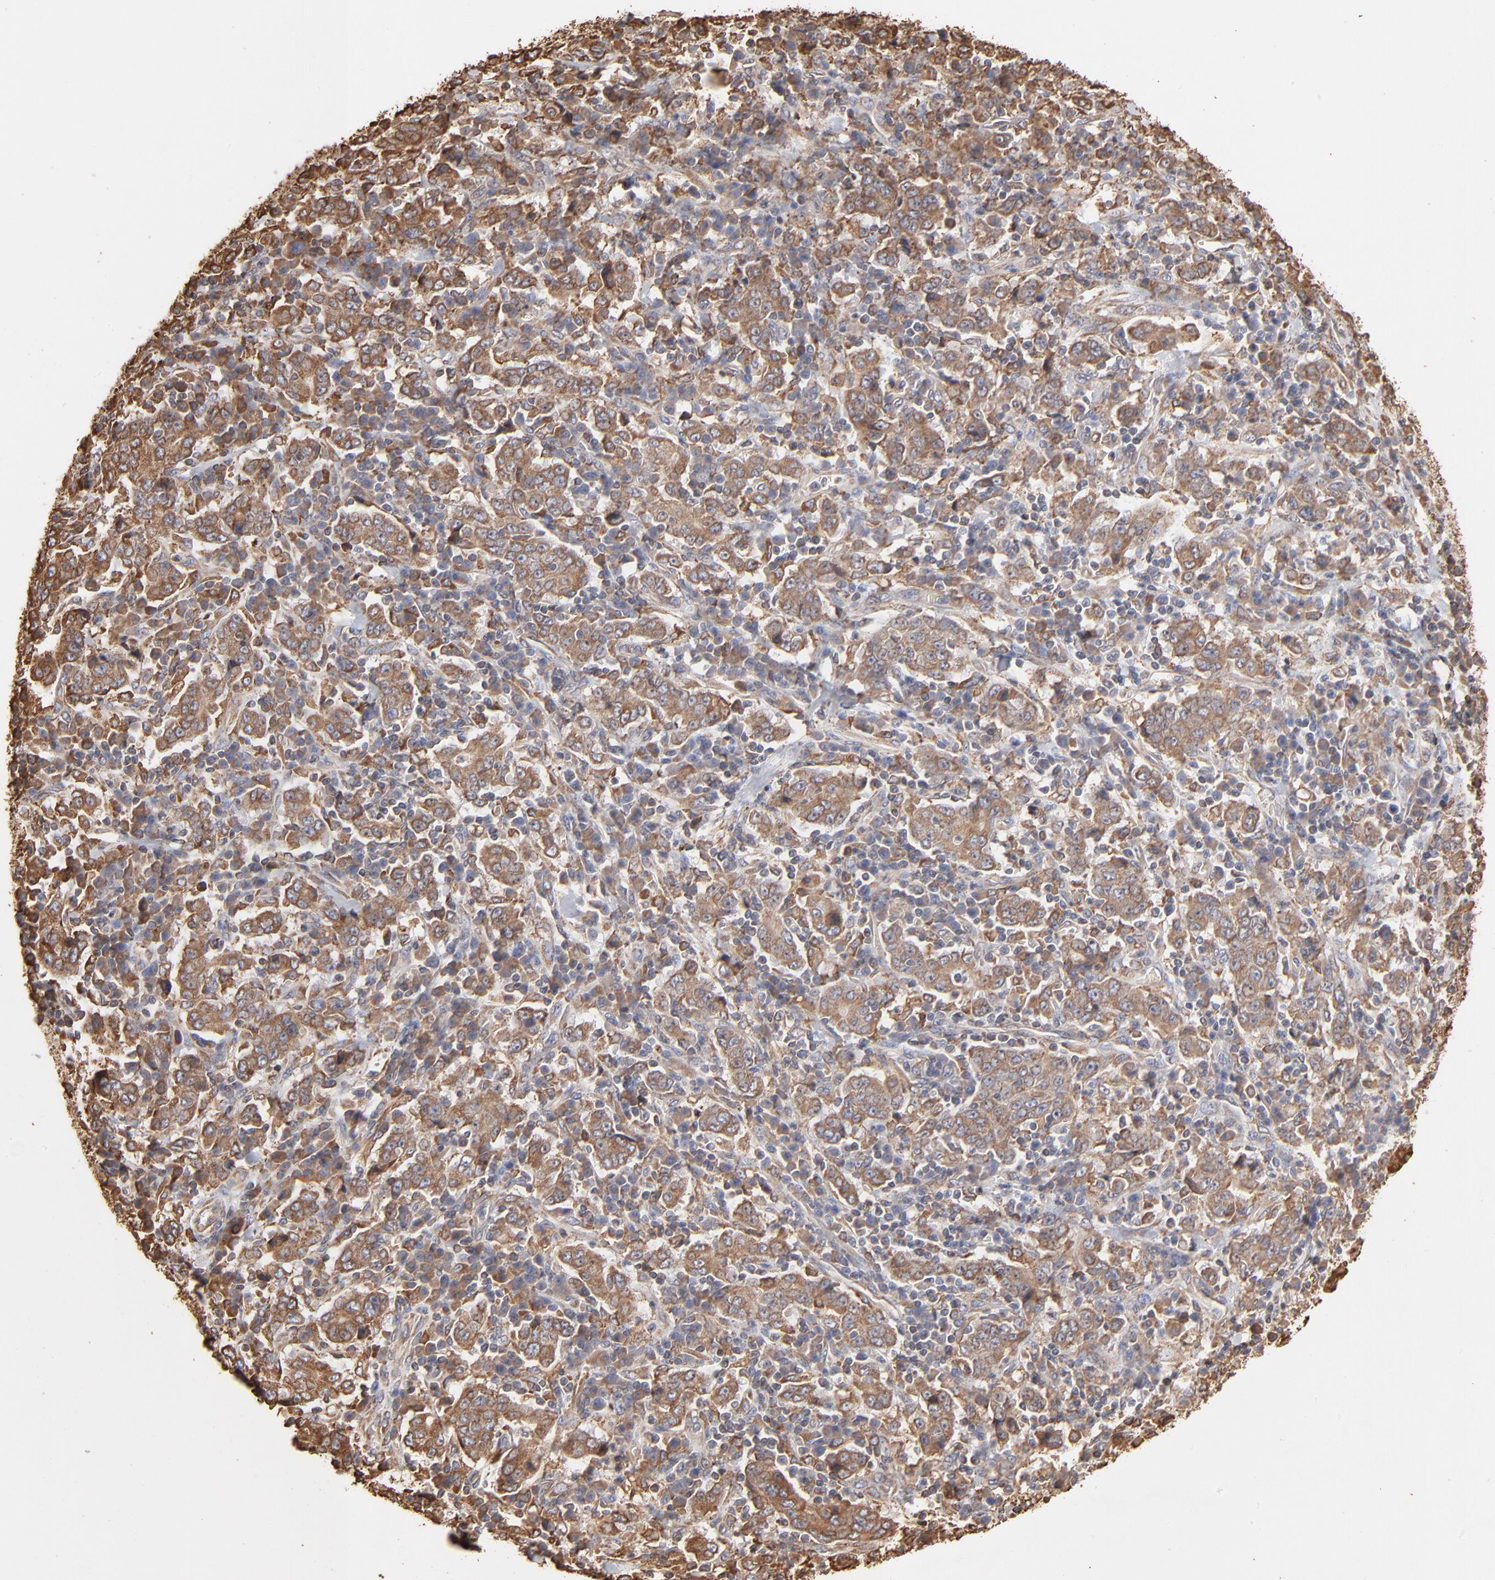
{"staining": {"intensity": "weak", "quantity": ">75%", "location": "cytoplasmic/membranous"}, "tissue": "stomach cancer", "cell_type": "Tumor cells", "image_type": "cancer", "snomed": [{"axis": "morphology", "description": "Normal tissue, NOS"}, {"axis": "morphology", "description": "Adenocarcinoma, NOS"}, {"axis": "topography", "description": "Stomach, upper"}, {"axis": "topography", "description": "Stomach"}], "caption": "There is low levels of weak cytoplasmic/membranous expression in tumor cells of stomach adenocarcinoma, as demonstrated by immunohistochemical staining (brown color).", "gene": "PDIA3", "patient": {"sex": "male", "age": 59}}